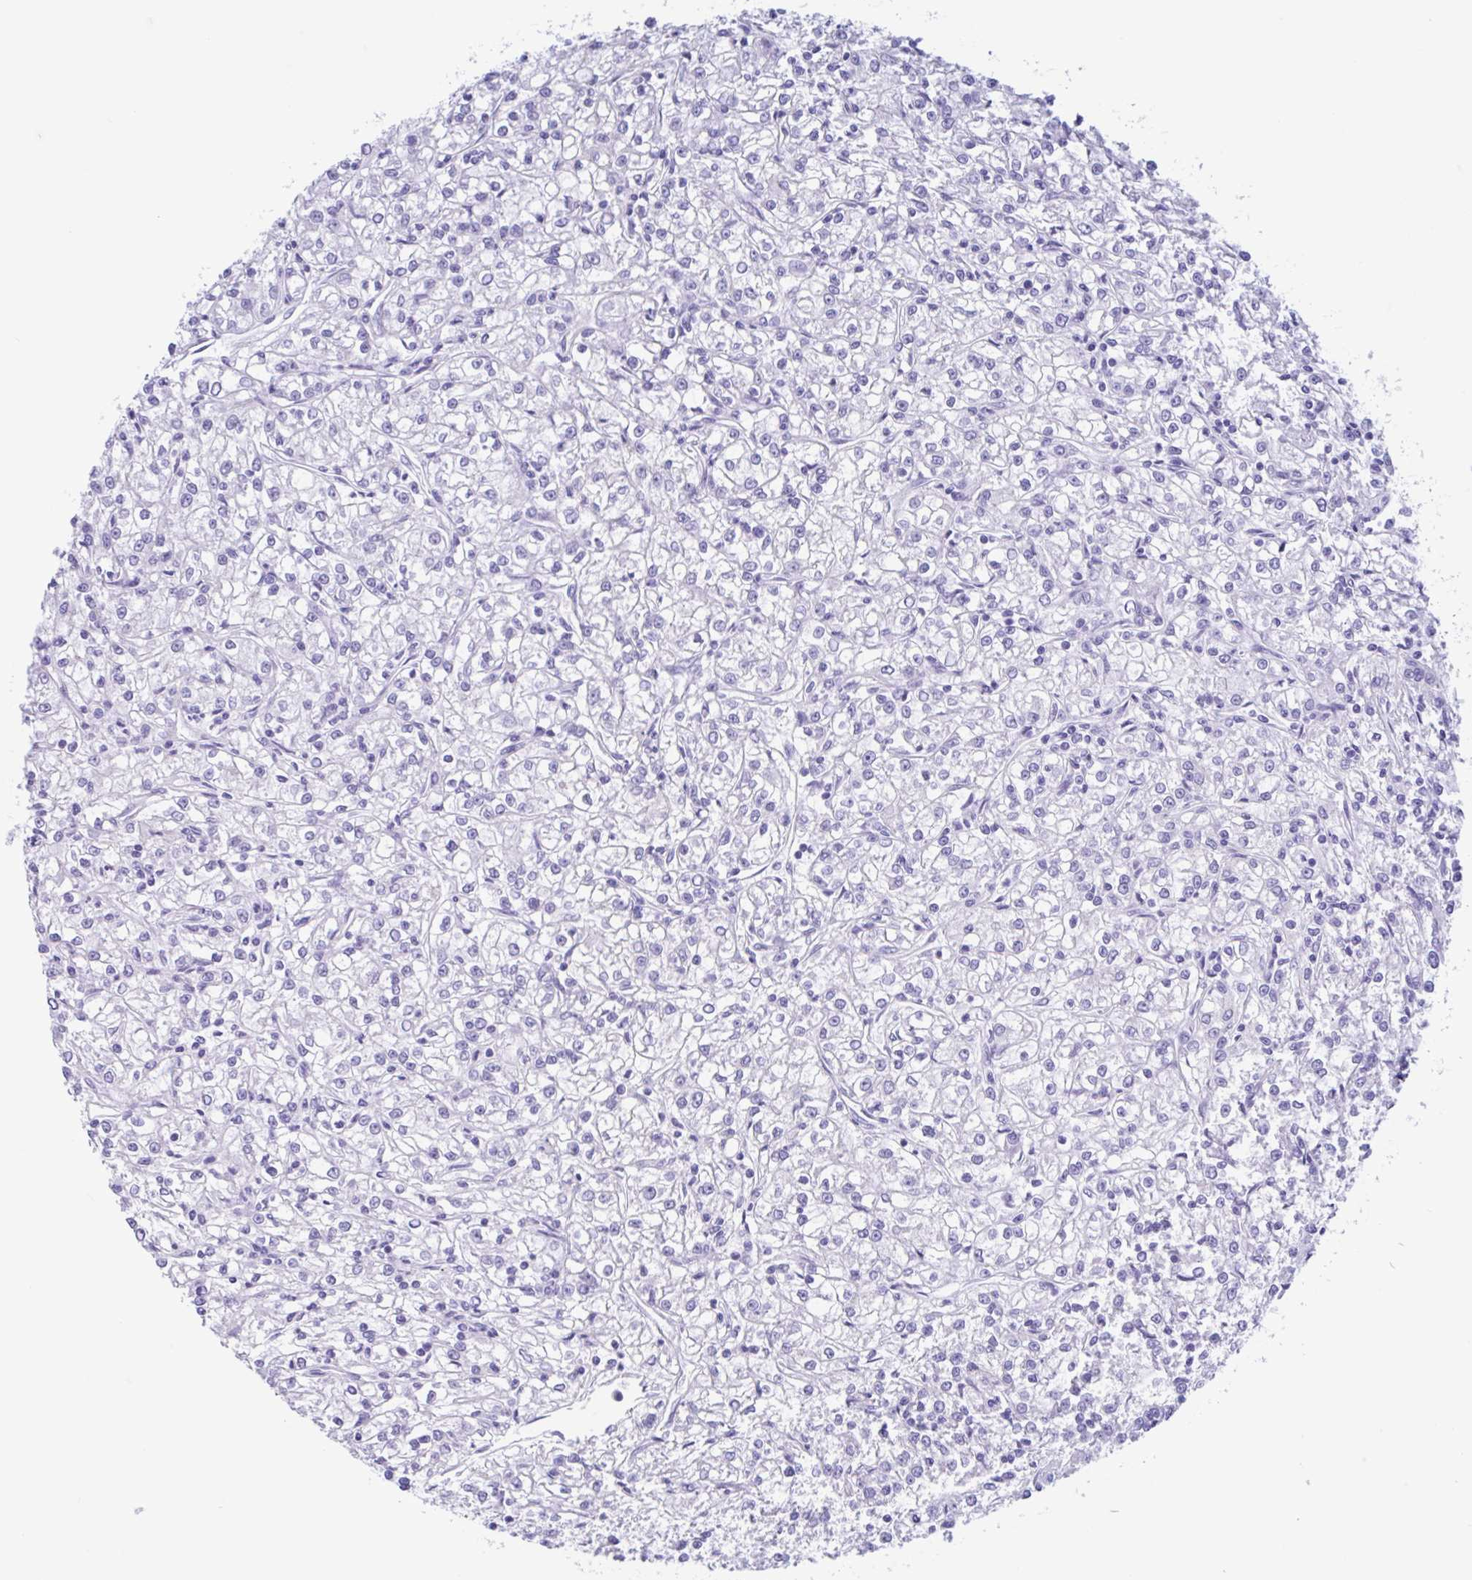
{"staining": {"intensity": "negative", "quantity": "none", "location": "none"}, "tissue": "renal cancer", "cell_type": "Tumor cells", "image_type": "cancer", "snomed": [{"axis": "morphology", "description": "Adenocarcinoma, NOS"}, {"axis": "topography", "description": "Kidney"}], "caption": "The immunohistochemistry micrograph has no significant expression in tumor cells of renal cancer (adenocarcinoma) tissue. (DAB (3,3'-diaminobenzidine) immunohistochemistry, high magnification).", "gene": "IAPP", "patient": {"sex": "female", "age": 59}}